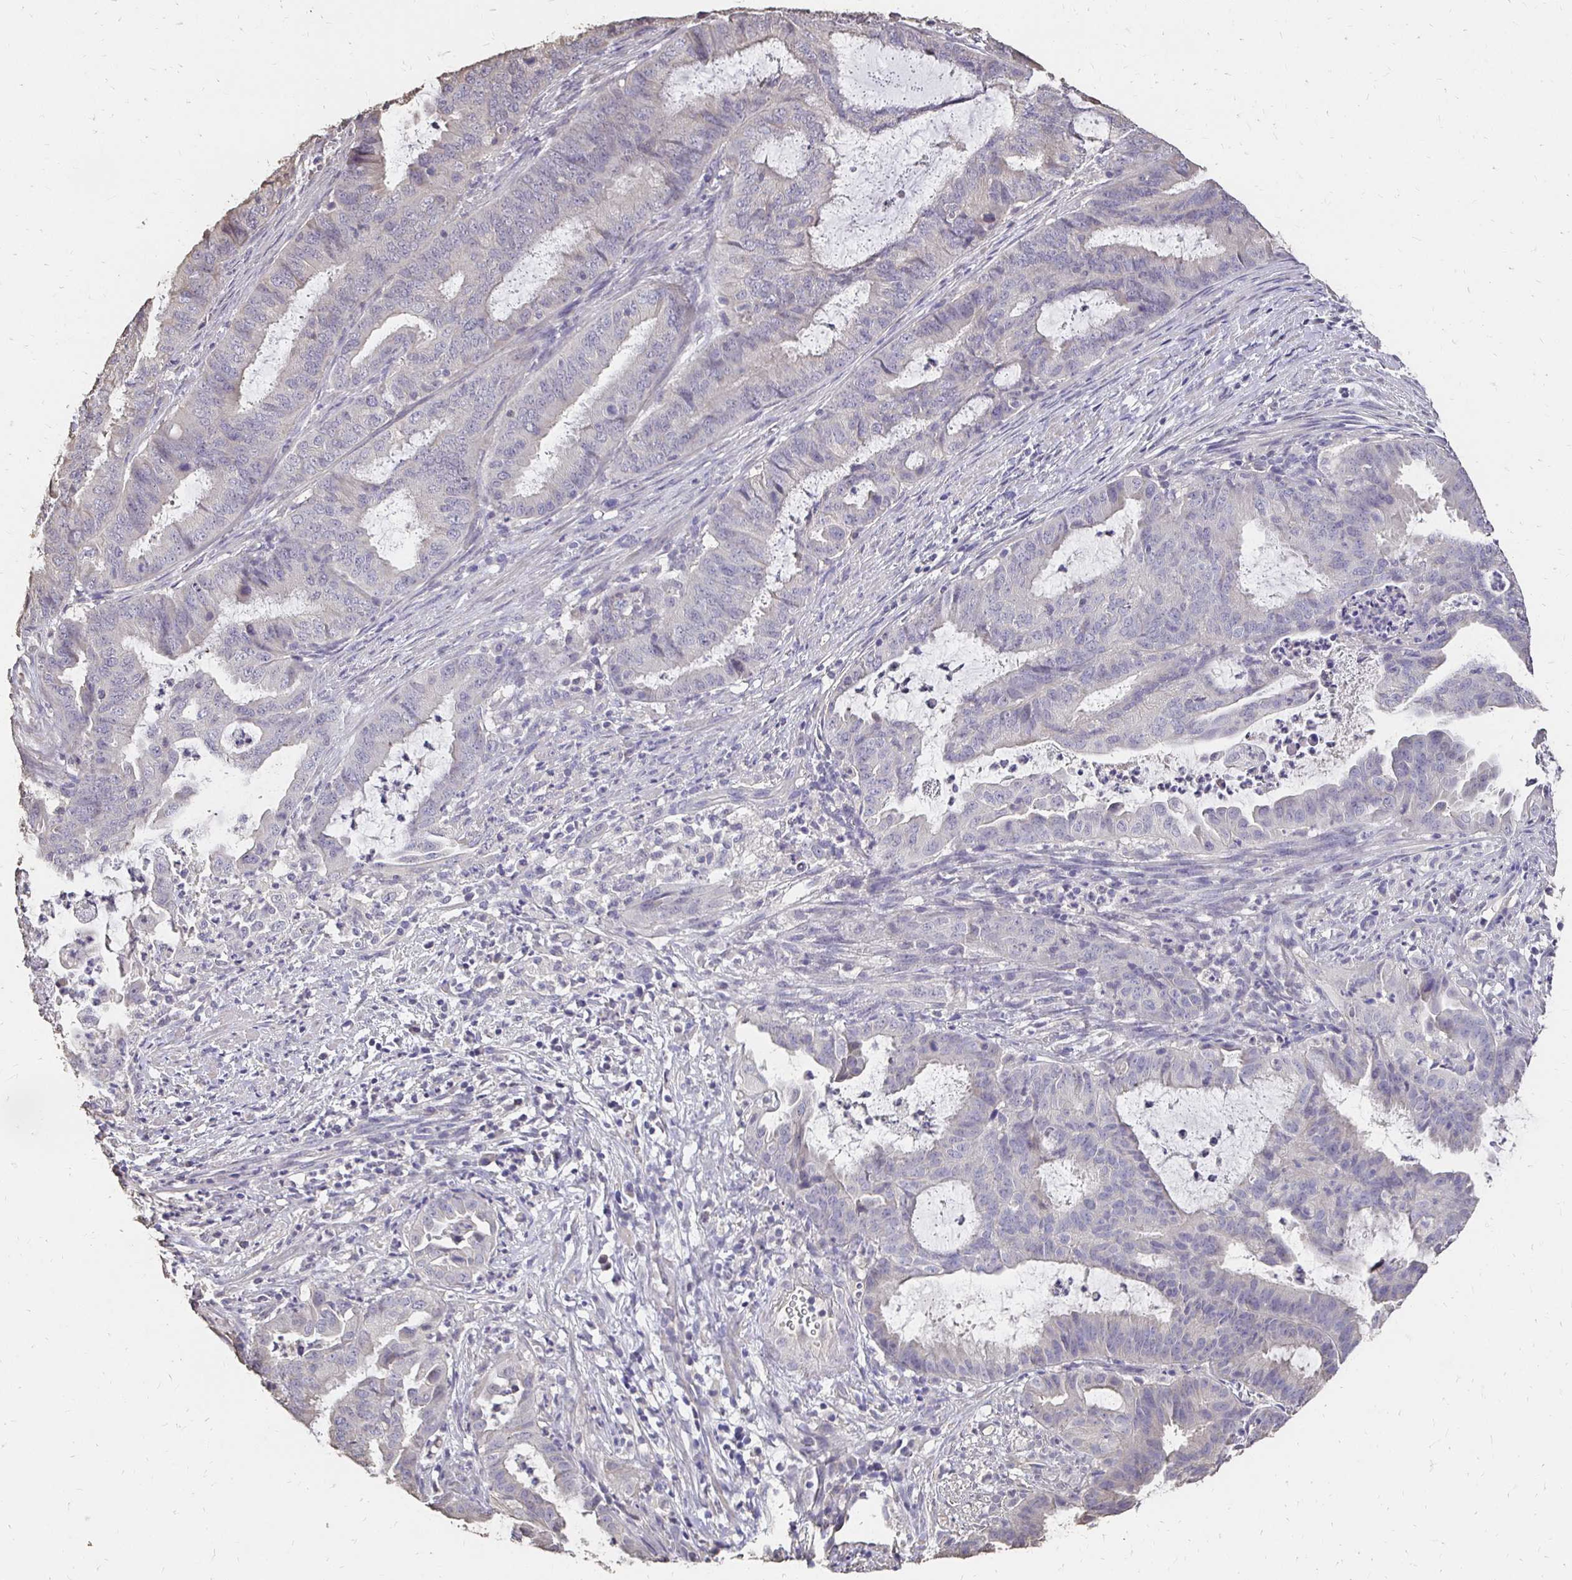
{"staining": {"intensity": "negative", "quantity": "none", "location": "none"}, "tissue": "endometrial cancer", "cell_type": "Tumor cells", "image_type": "cancer", "snomed": [{"axis": "morphology", "description": "Adenocarcinoma, NOS"}, {"axis": "topography", "description": "Endometrium"}], "caption": "Immunohistochemistry (IHC) histopathology image of neoplastic tissue: endometrial cancer (adenocarcinoma) stained with DAB demonstrates no significant protein staining in tumor cells.", "gene": "UGT1A6", "patient": {"sex": "female", "age": 51}}